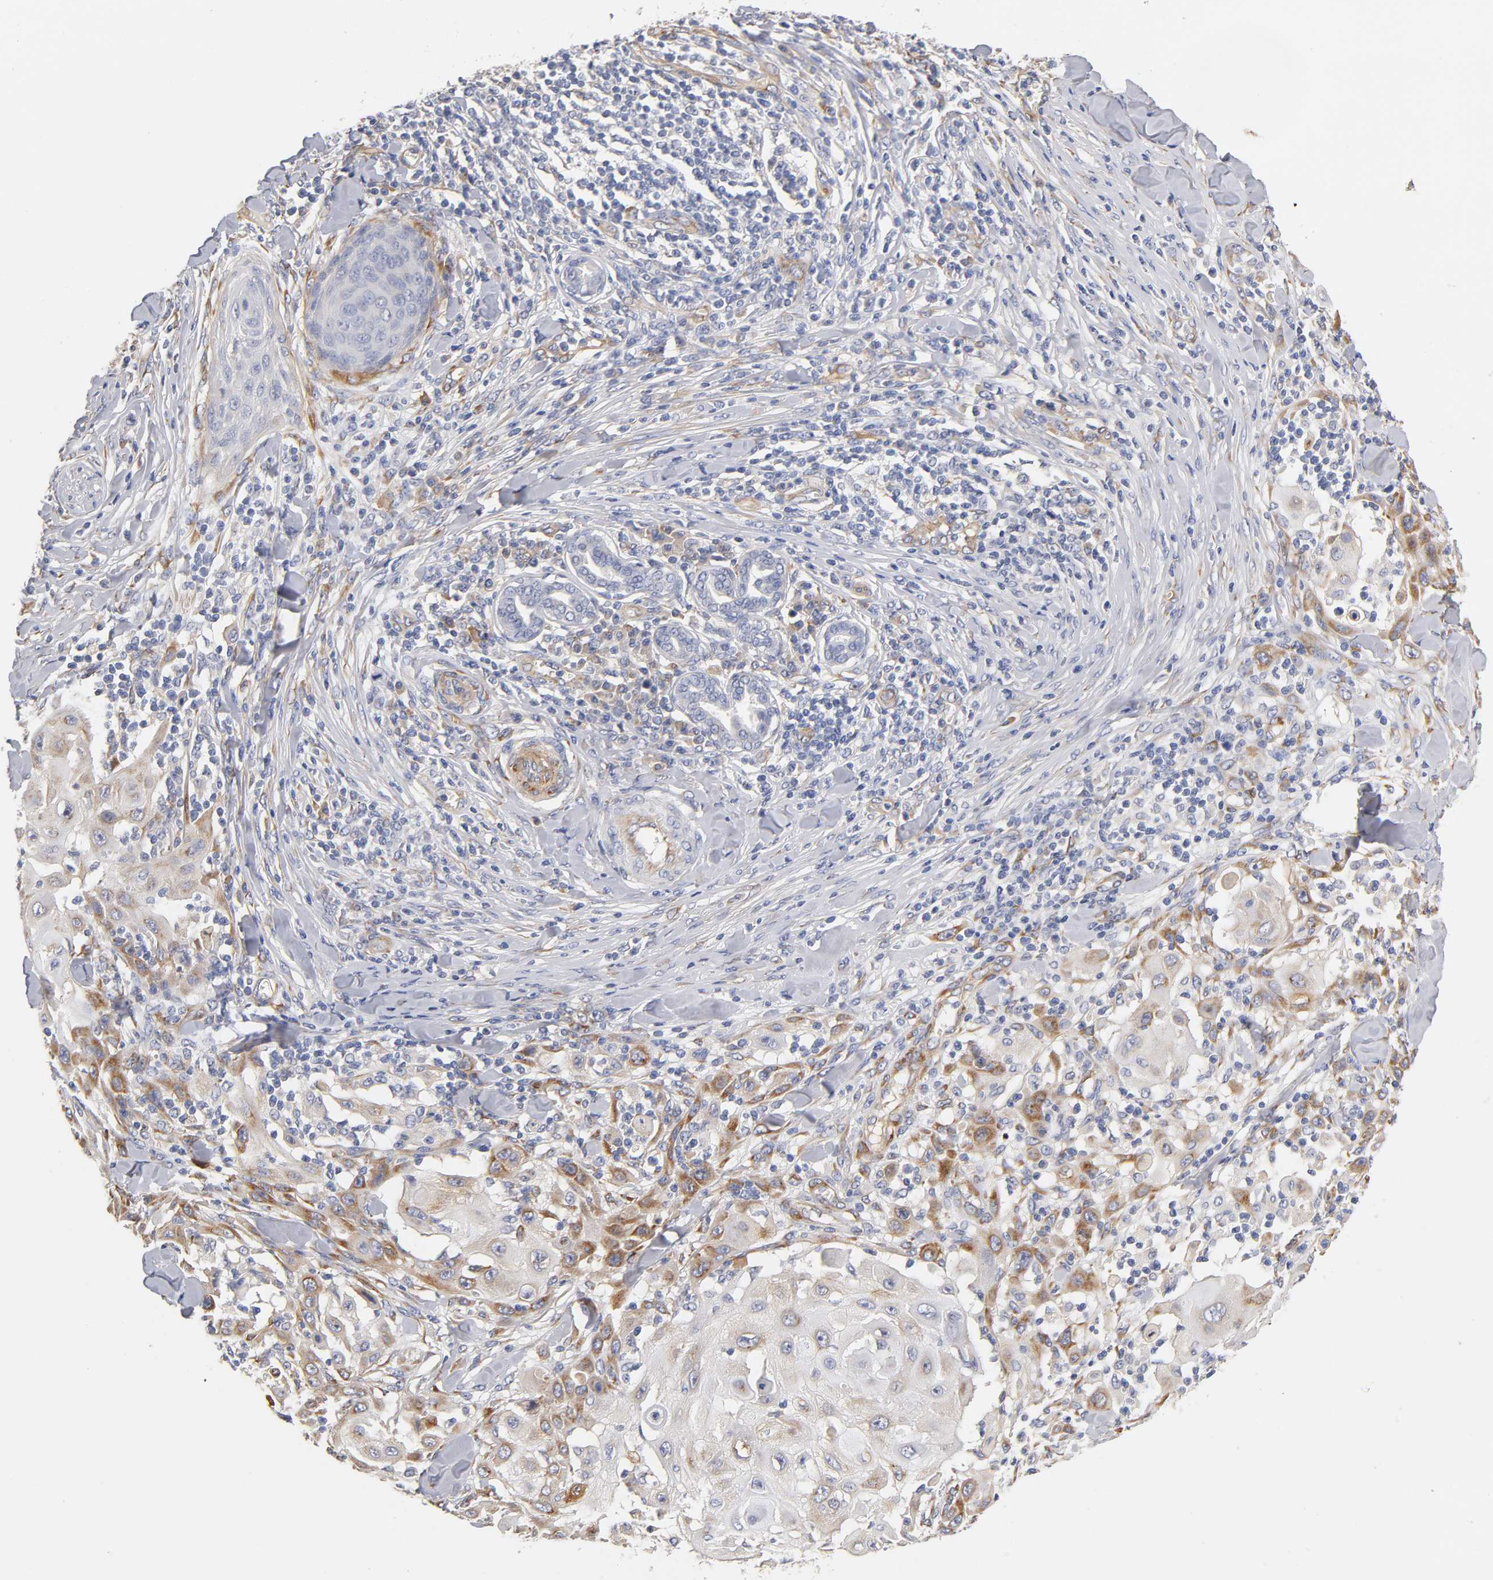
{"staining": {"intensity": "weak", "quantity": ">75%", "location": "cytoplasmic/membranous"}, "tissue": "skin cancer", "cell_type": "Tumor cells", "image_type": "cancer", "snomed": [{"axis": "morphology", "description": "Squamous cell carcinoma, NOS"}, {"axis": "topography", "description": "Skin"}], "caption": "The histopathology image exhibits a brown stain indicating the presence of a protein in the cytoplasmic/membranous of tumor cells in skin squamous cell carcinoma.", "gene": "LAMB1", "patient": {"sex": "male", "age": 24}}